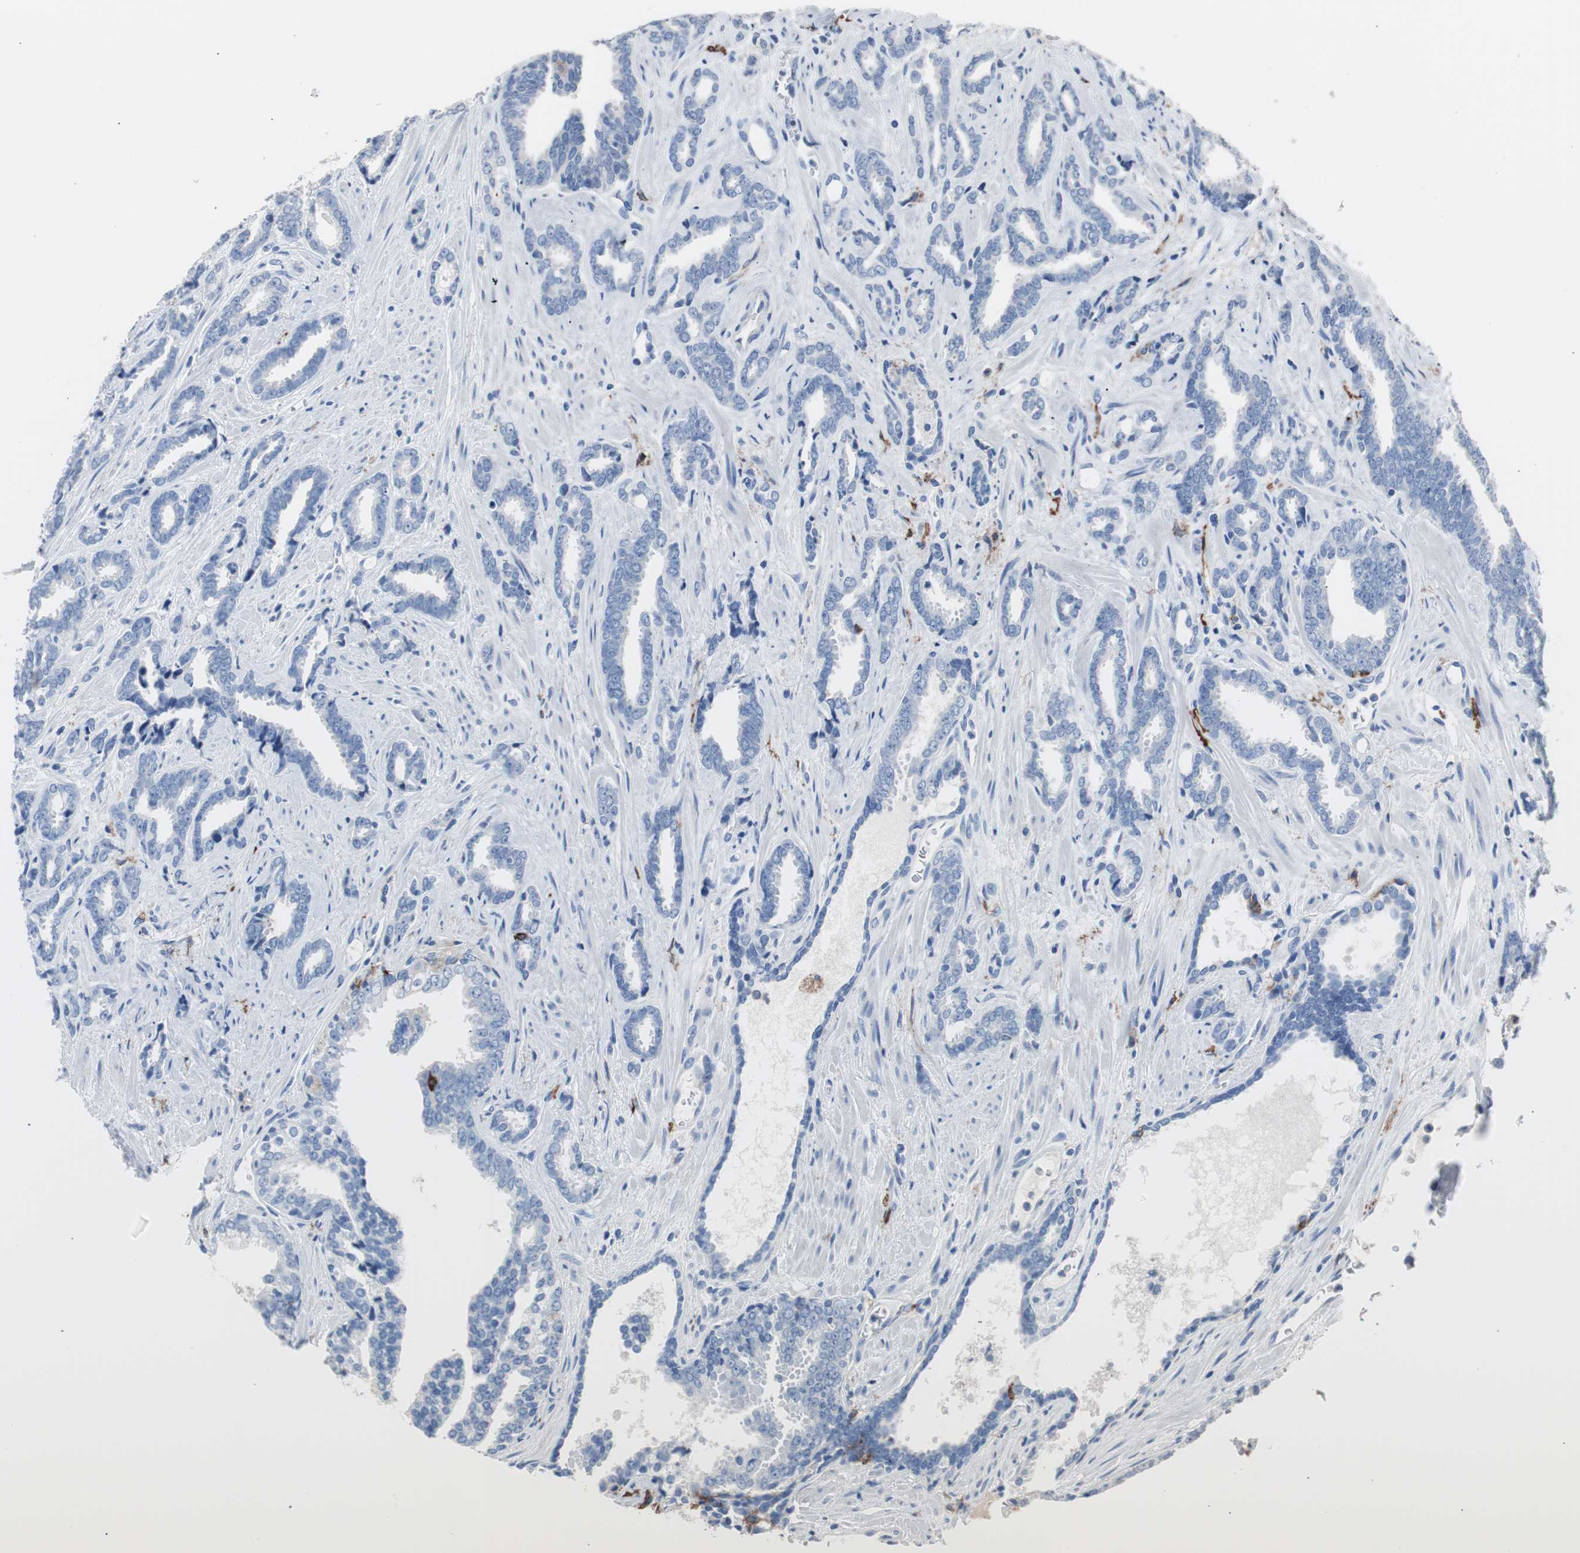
{"staining": {"intensity": "negative", "quantity": "none", "location": "none"}, "tissue": "prostate cancer", "cell_type": "Tumor cells", "image_type": "cancer", "snomed": [{"axis": "morphology", "description": "Adenocarcinoma, High grade"}, {"axis": "topography", "description": "Prostate"}], "caption": "Tumor cells show no significant protein positivity in prostate cancer.", "gene": "FCGR2B", "patient": {"sex": "male", "age": 67}}